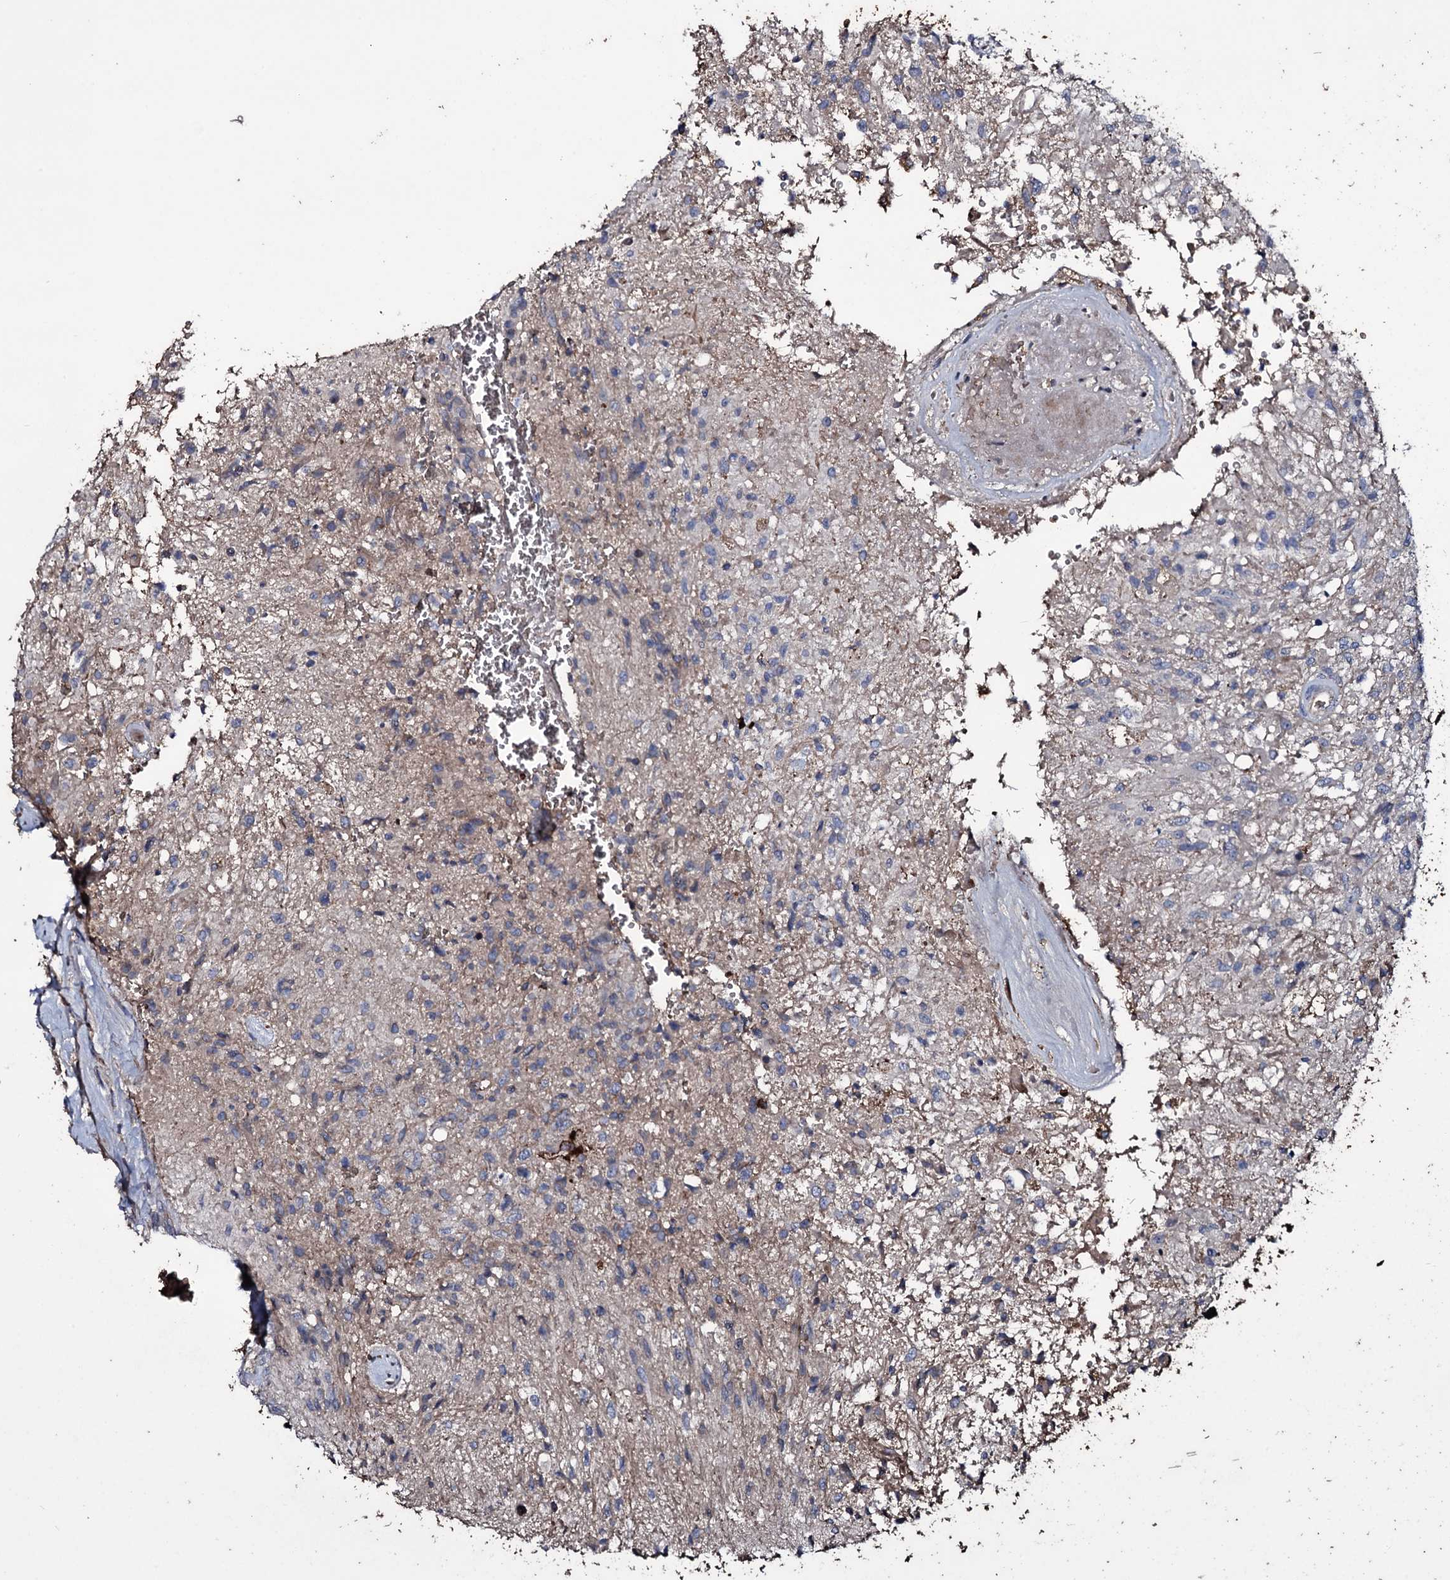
{"staining": {"intensity": "negative", "quantity": "none", "location": "none"}, "tissue": "glioma", "cell_type": "Tumor cells", "image_type": "cancer", "snomed": [{"axis": "morphology", "description": "Glioma, malignant, High grade"}, {"axis": "topography", "description": "Brain"}], "caption": "A high-resolution histopathology image shows IHC staining of malignant high-grade glioma, which demonstrates no significant expression in tumor cells. Nuclei are stained in blue.", "gene": "ZSWIM8", "patient": {"sex": "male", "age": 56}}